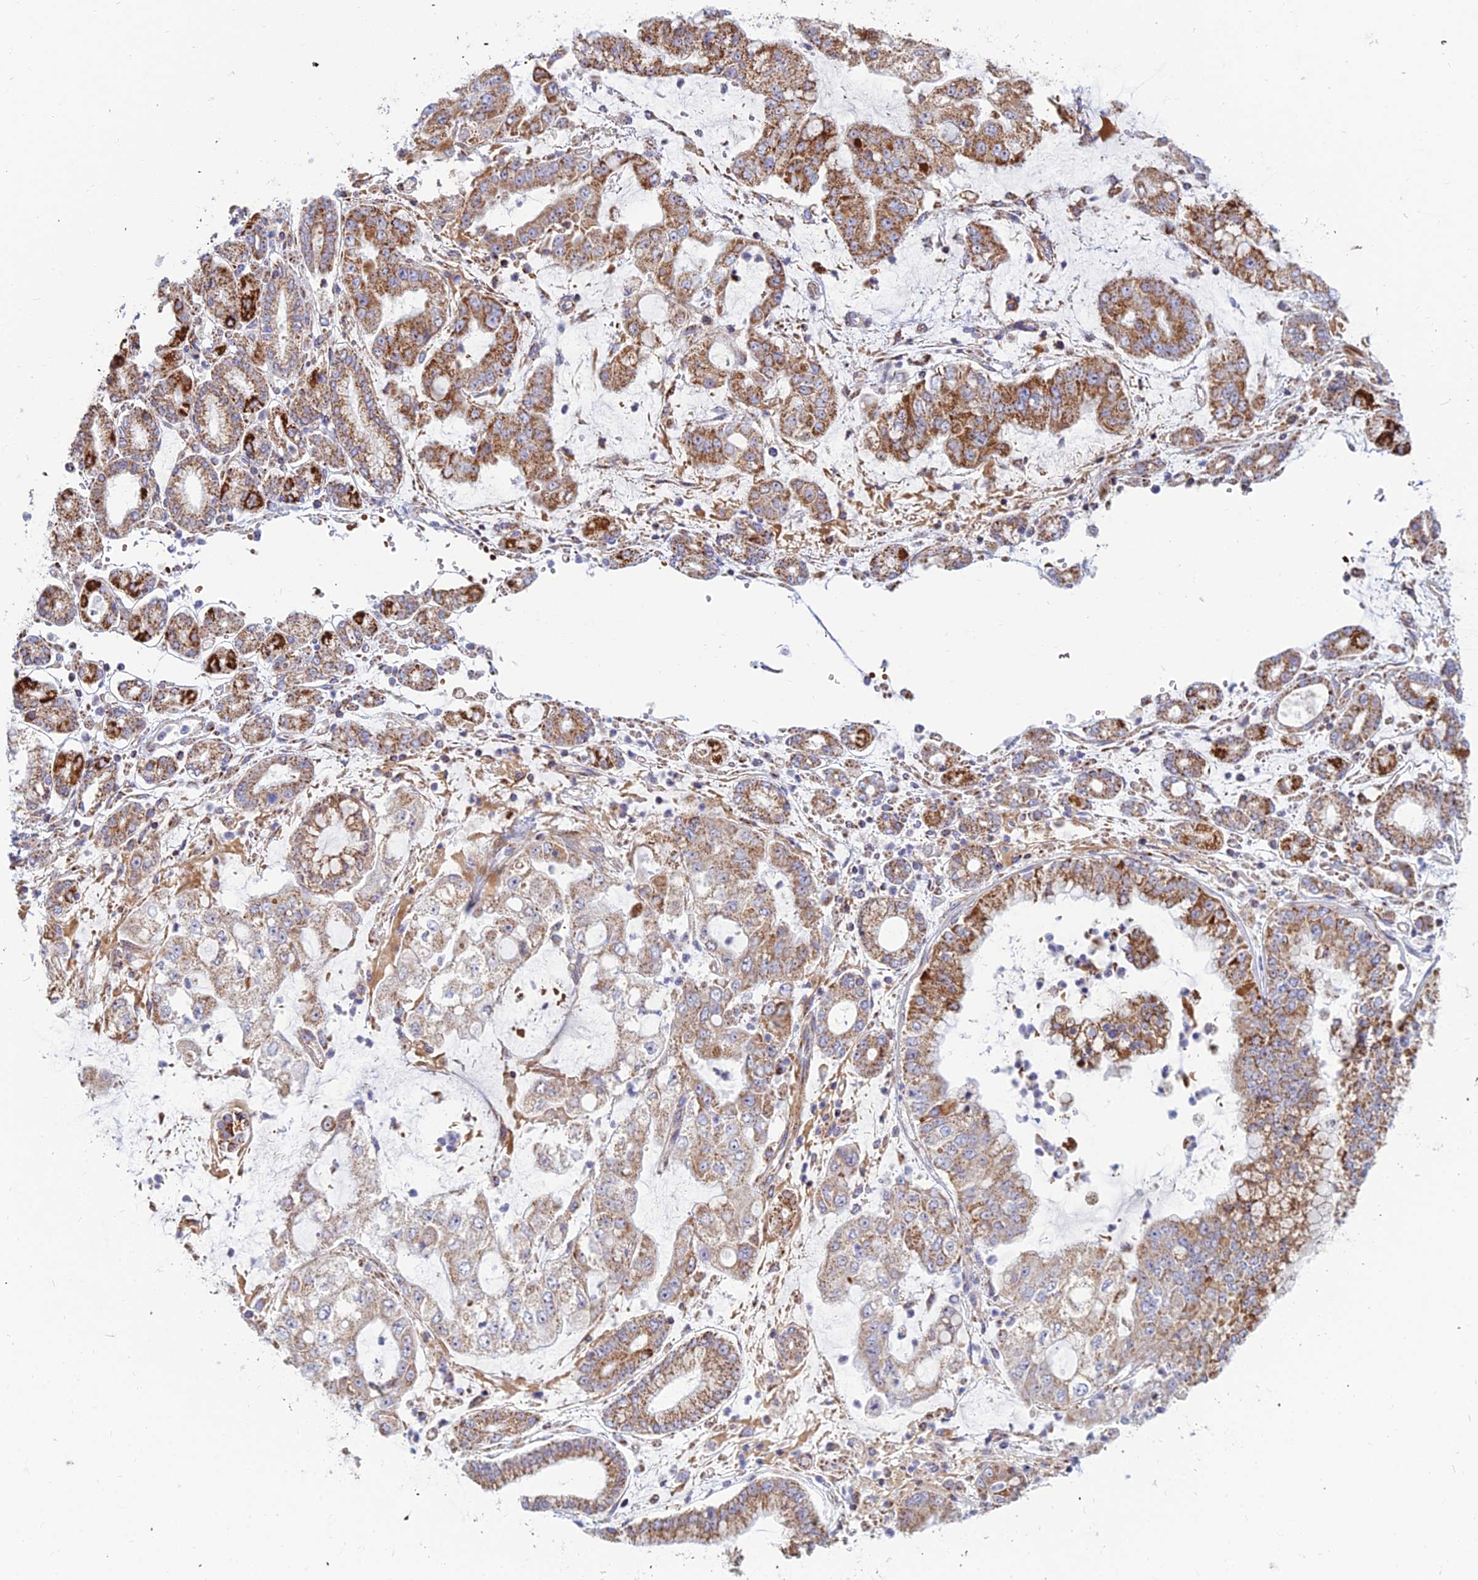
{"staining": {"intensity": "moderate", "quantity": ">75%", "location": "cytoplasmic/membranous"}, "tissue": "stomach cancer", "cell_type": "Tumor cells", "image_type": "cancer", "snomed": [{"axis": "morphology", "description": "Adenocarcinoma, NOS"}, {"axis": "topography", "description": "Stomach"}], "caption": "Stomach adenocarcinoma was stained to show a protein in brown. There is medium levels of moderate cytoplasmic/membranous positivity in about >75% of tumor cells.", "gene": "SLC35F4", "patient": {"sex": "male", "age": 76}}